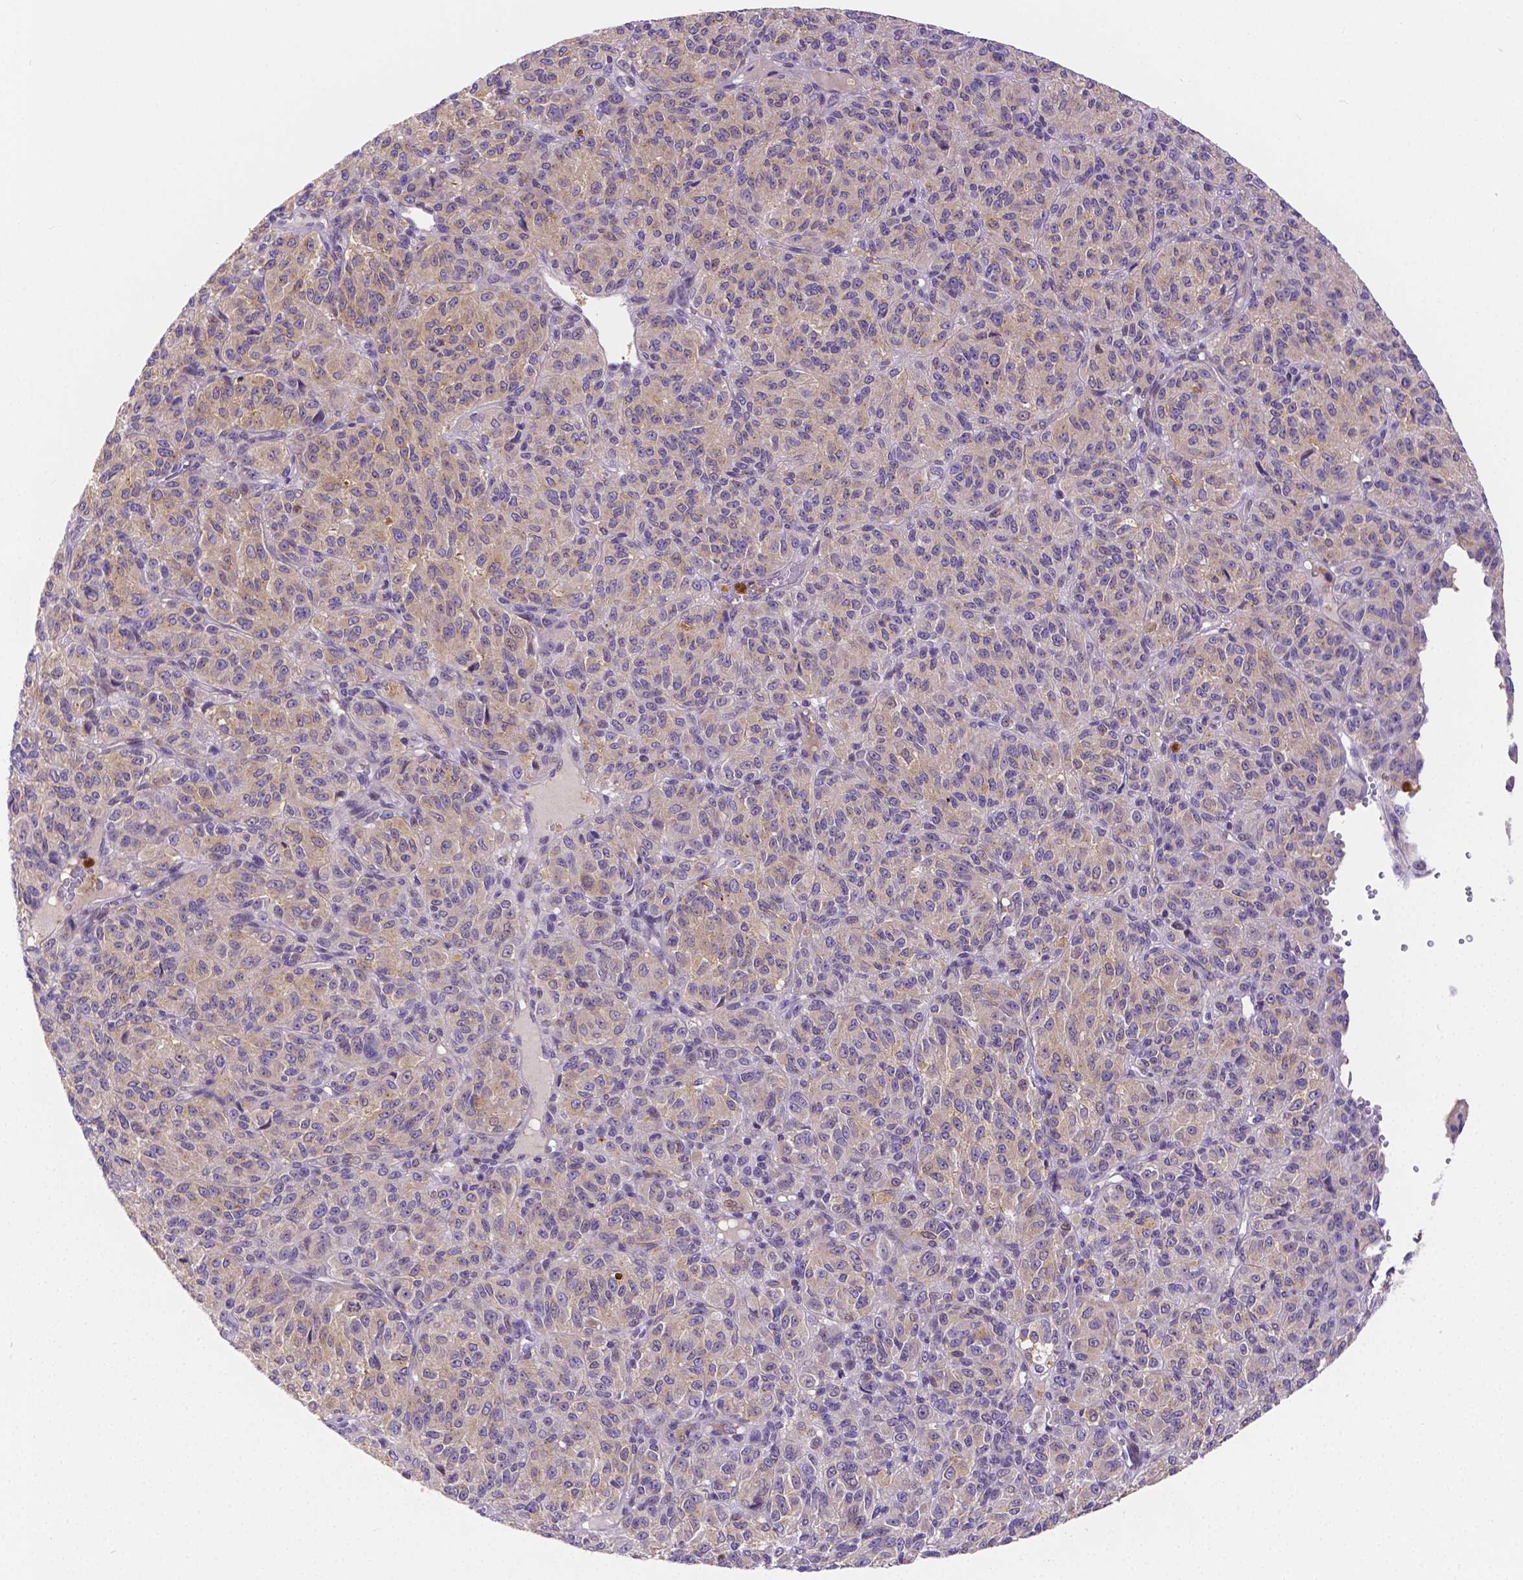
{"staining": {"intensity": "weak", "quantity": ">75%", "location": "cytoplasmic/membranous"}, "tissue": "melanoma", "cell_type": "Tumor cells", "image_type": "cancer", "snomed": [{"axis": "morphology", "description": "Malignant melanoma, Metastatic site"}, {"axis": "topography", "description": "Brain"}], "caption": "Human malignant melanoma (metastatic site) stained with a protein marker exhibits weak staining in tumor cells.", "gene": "ZNRD2", "patient": {"sex": "female", "age": 56}}